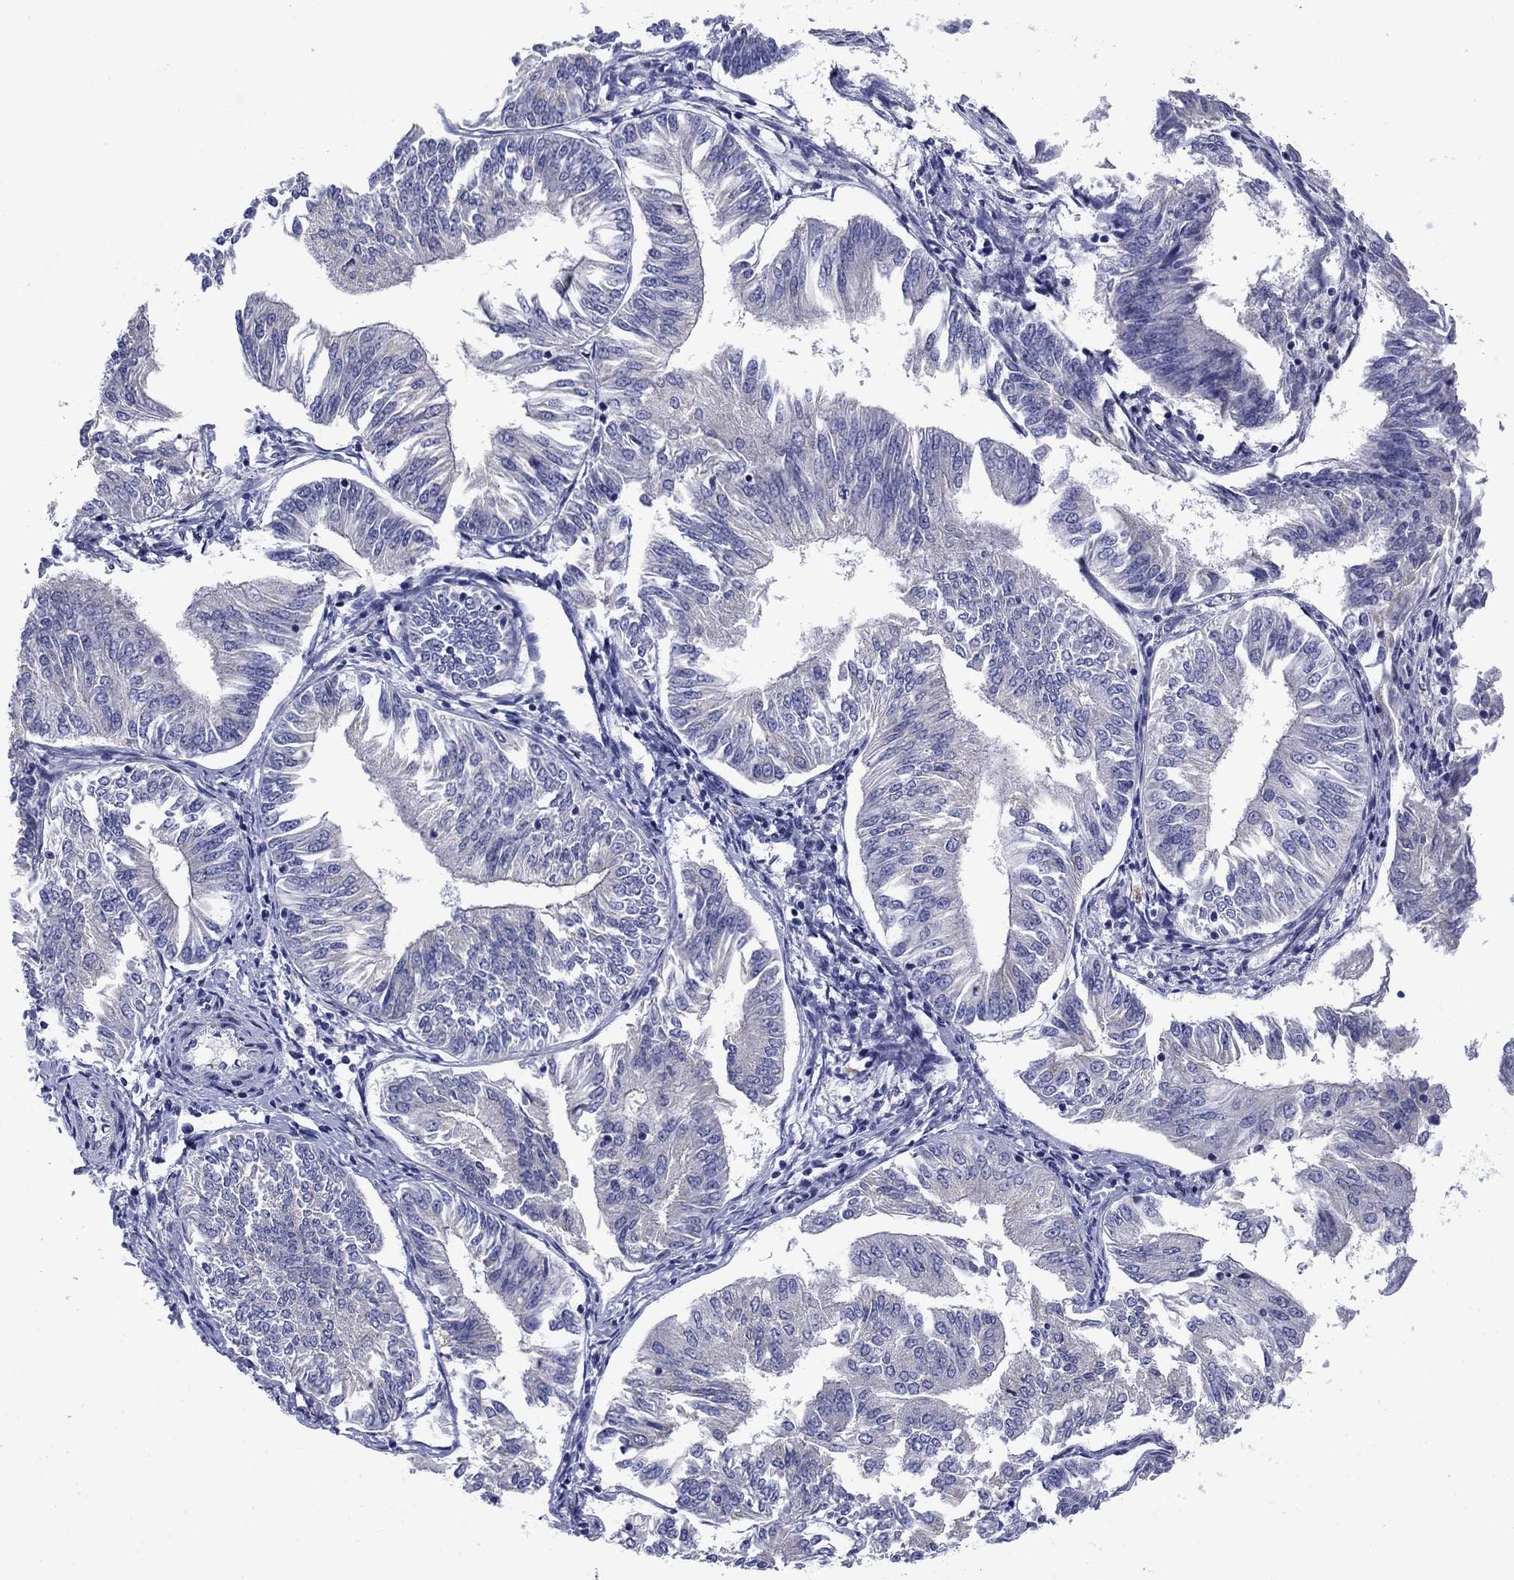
{"staining": {"intensity": "negative", "quantity": "none", "location": "none"}, "tissue": "endometrial cancer", "cell_type": "Tumor cells", "image_type": "cancer", "snomed": [{"axis": "morphology", "description": "Adenocarcinoma, NOS"}, {"axis": "topography", "description": "Endometrium"}], "caption": "There is no significant staining in tumor cells of endometrial adenocarcinoma.", "gene": "PRKCG", "patient": {"sex": "female", "age": 58}}